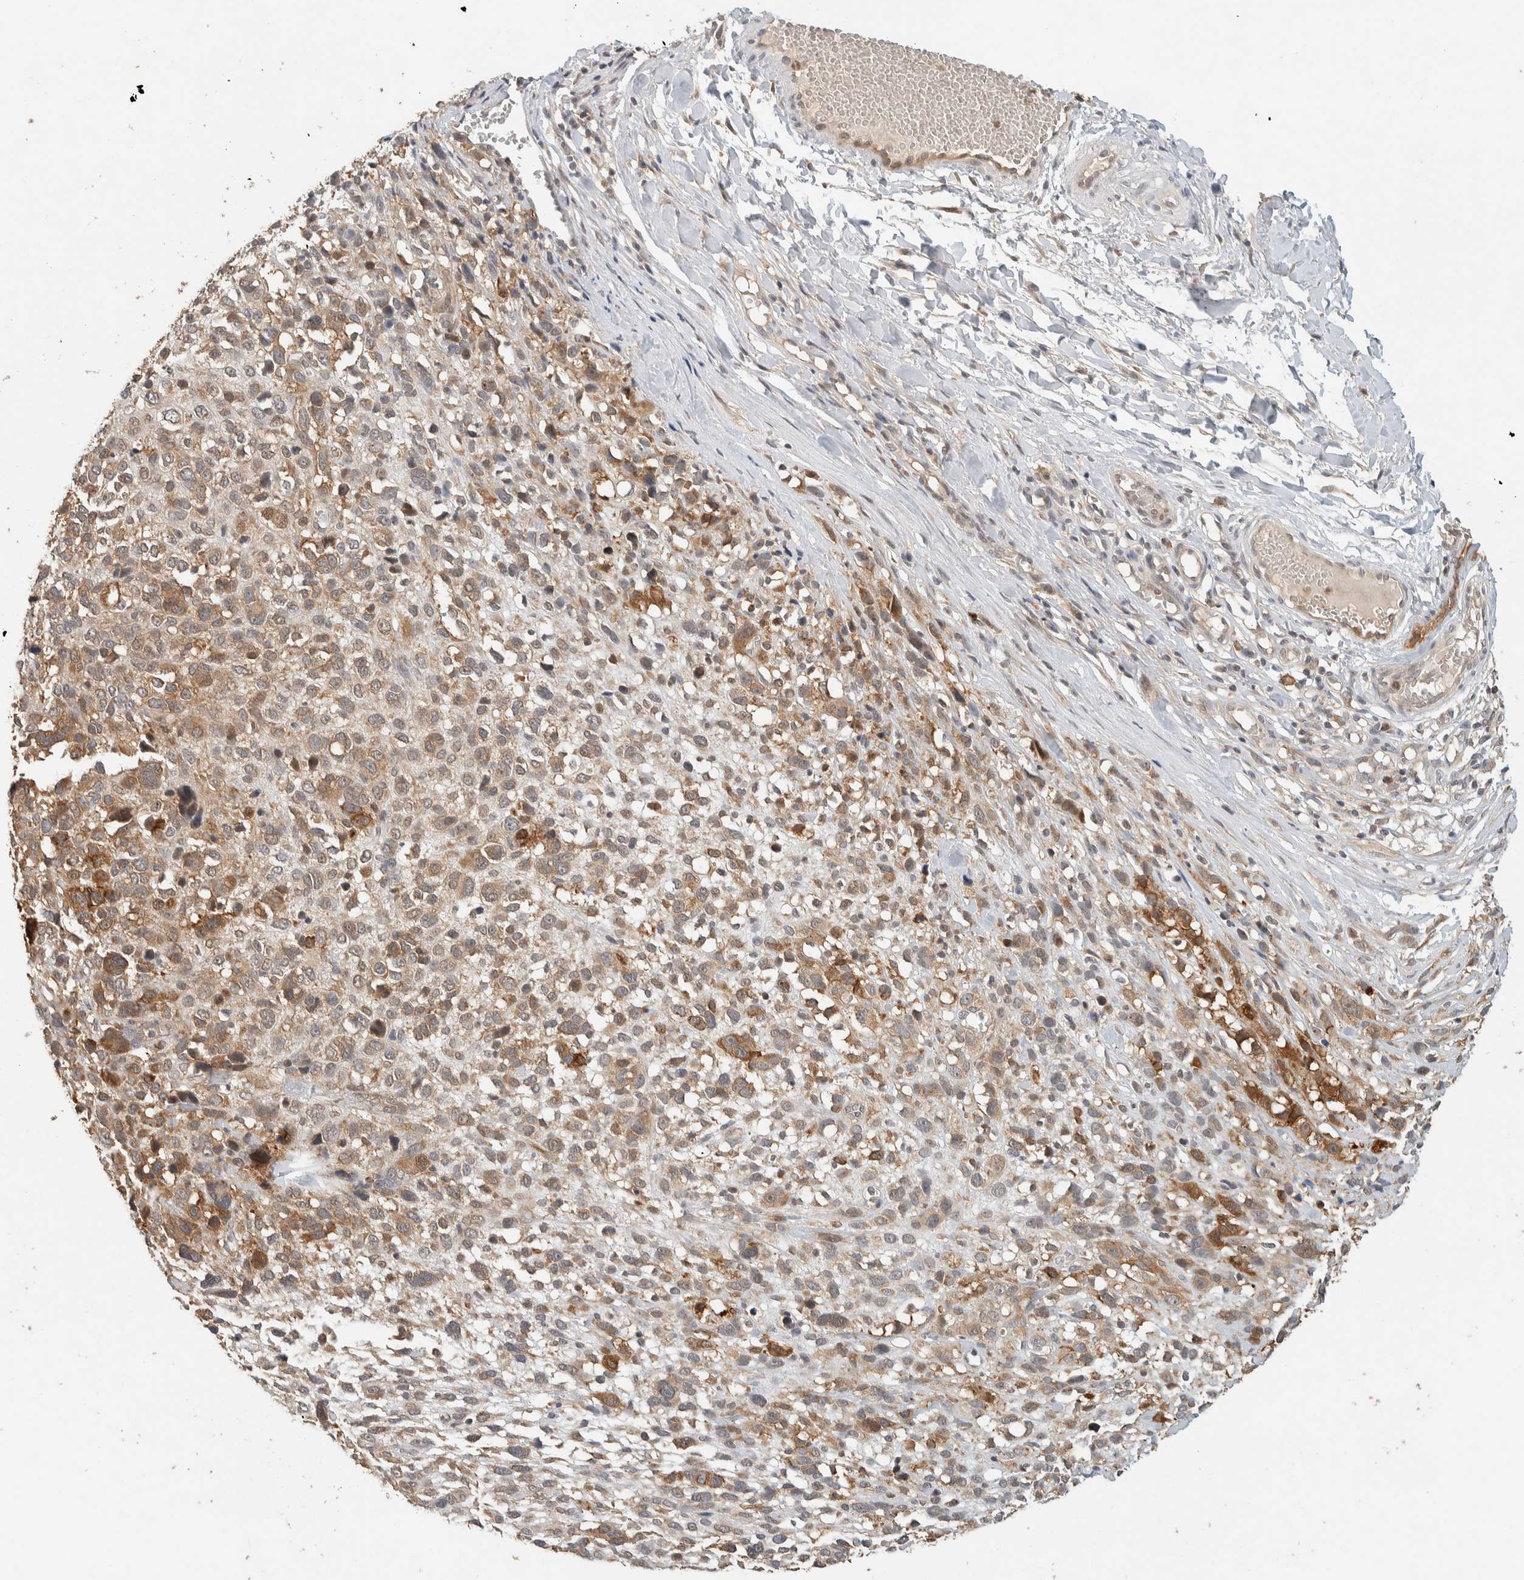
{"staining": {"intensity": "weak", "quantity": "25%-75%", "location": "cytoplasmic/membranous,nuclear"}, "tissue": "melanoma", "cell_type": "Tumor cells", "image_type": "cancer", "snomed": [{"axis": "morphology", "description": "Malignant melanoma, NOS"}, {"axis": "topography", "description": "Skin"}], "caption": "Immunohistochemistry histopathology image of malignant melanoma stained for a protein (brown), which exhibits low levels of weak cytoplasmic/membranous and nuclear positivity in approximately 25%-75% of tumor cells.", "gene": "ZNF567", "patient": {"sex": "female", "age": 55}}